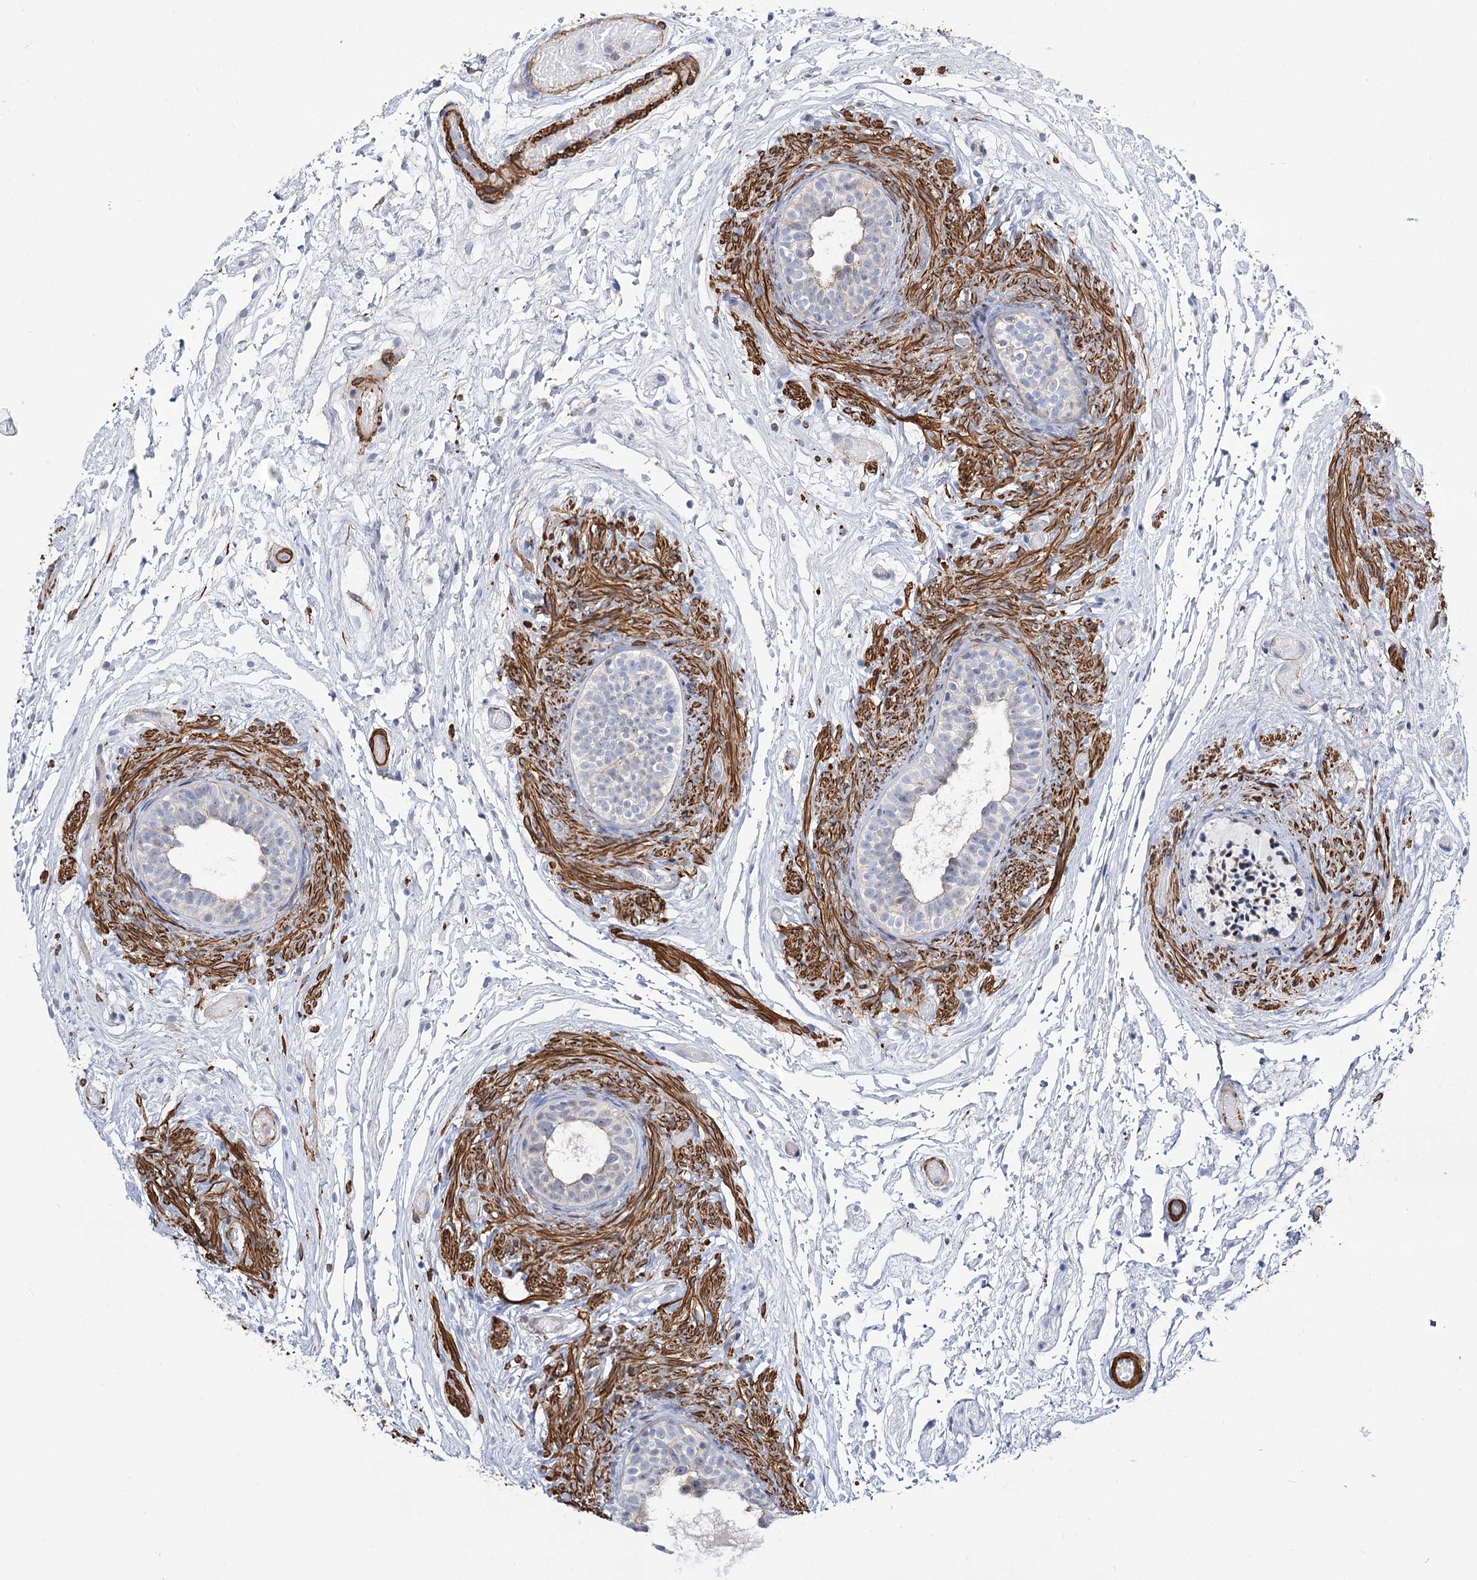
{"staining": {"intensity": "moderate", "quantity": "<25%", "location": "cytoplasmic/membranous"}, "tissue": "epididymis", "cell_type": "Glandular cells", "image_type": "normal", "snomed": [{"axis": "morphology", "description": "Normal tissue, NOS"}, {"axis": "topography", "description": "Epididymis"}], "caption": "A photomicrograph showing moderate cytoplasmic/membranous positivity in about <25% of glandular cells in normal epididymis, as visualized by brown immunohistochemical staining.", "gene": "WASHC3", "patient": {"sex": "male", "age": 5}}